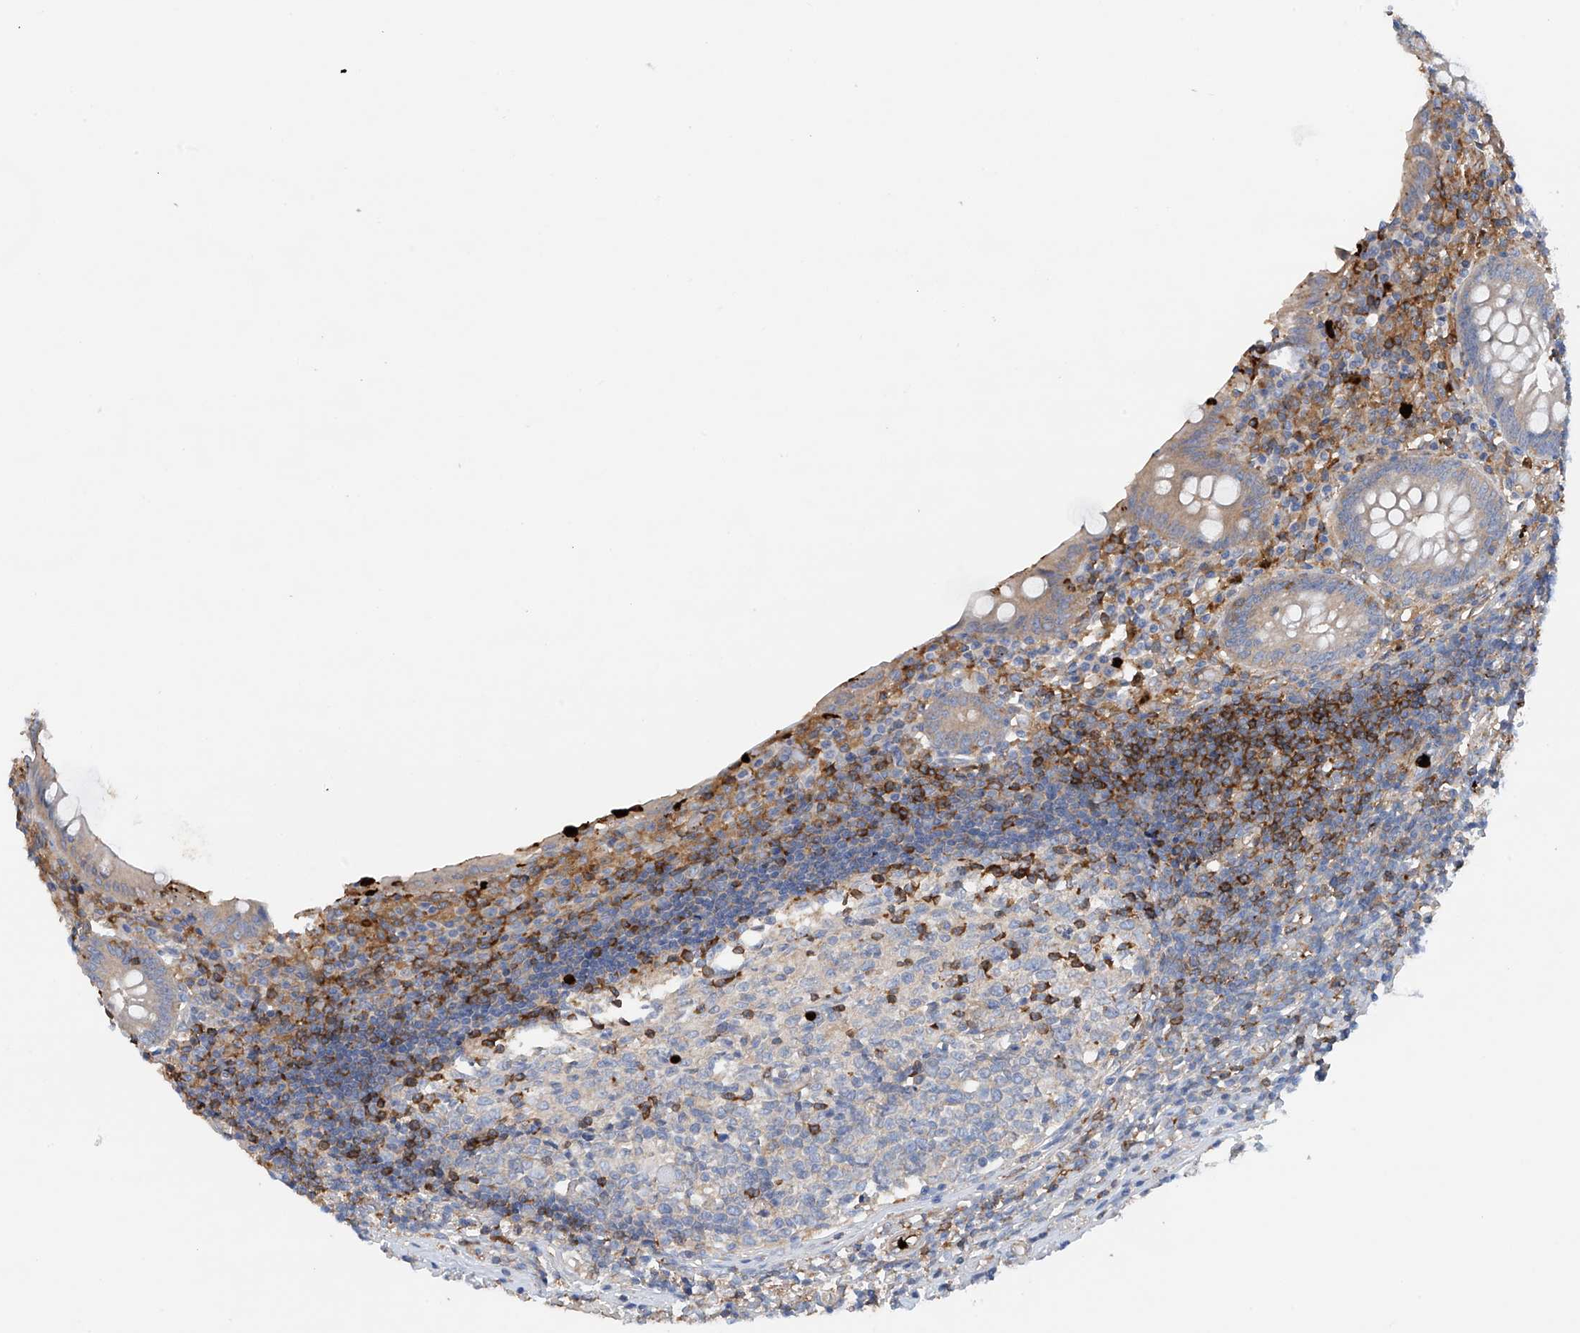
{"staining": {"intensity": "weak", "quantity": "<25%", "location": "cytoplasmic/membranous"}, "tissue": "appendix", "cell_type": "Glandular cells", "image_type": "normal", "snomed": [{"axis": "morphology", "description": "Normal tissue, NOS"}, {"axis": "topography", "description": "Appendix"}], "caption": "An image of human appendix is negative for staining in glandular cells. (DAB (3,3'-diaminobenzidine) IHC, high magnification).", "gene": "PHACTR2", "patient": {"sex": "female", "age": 17}}